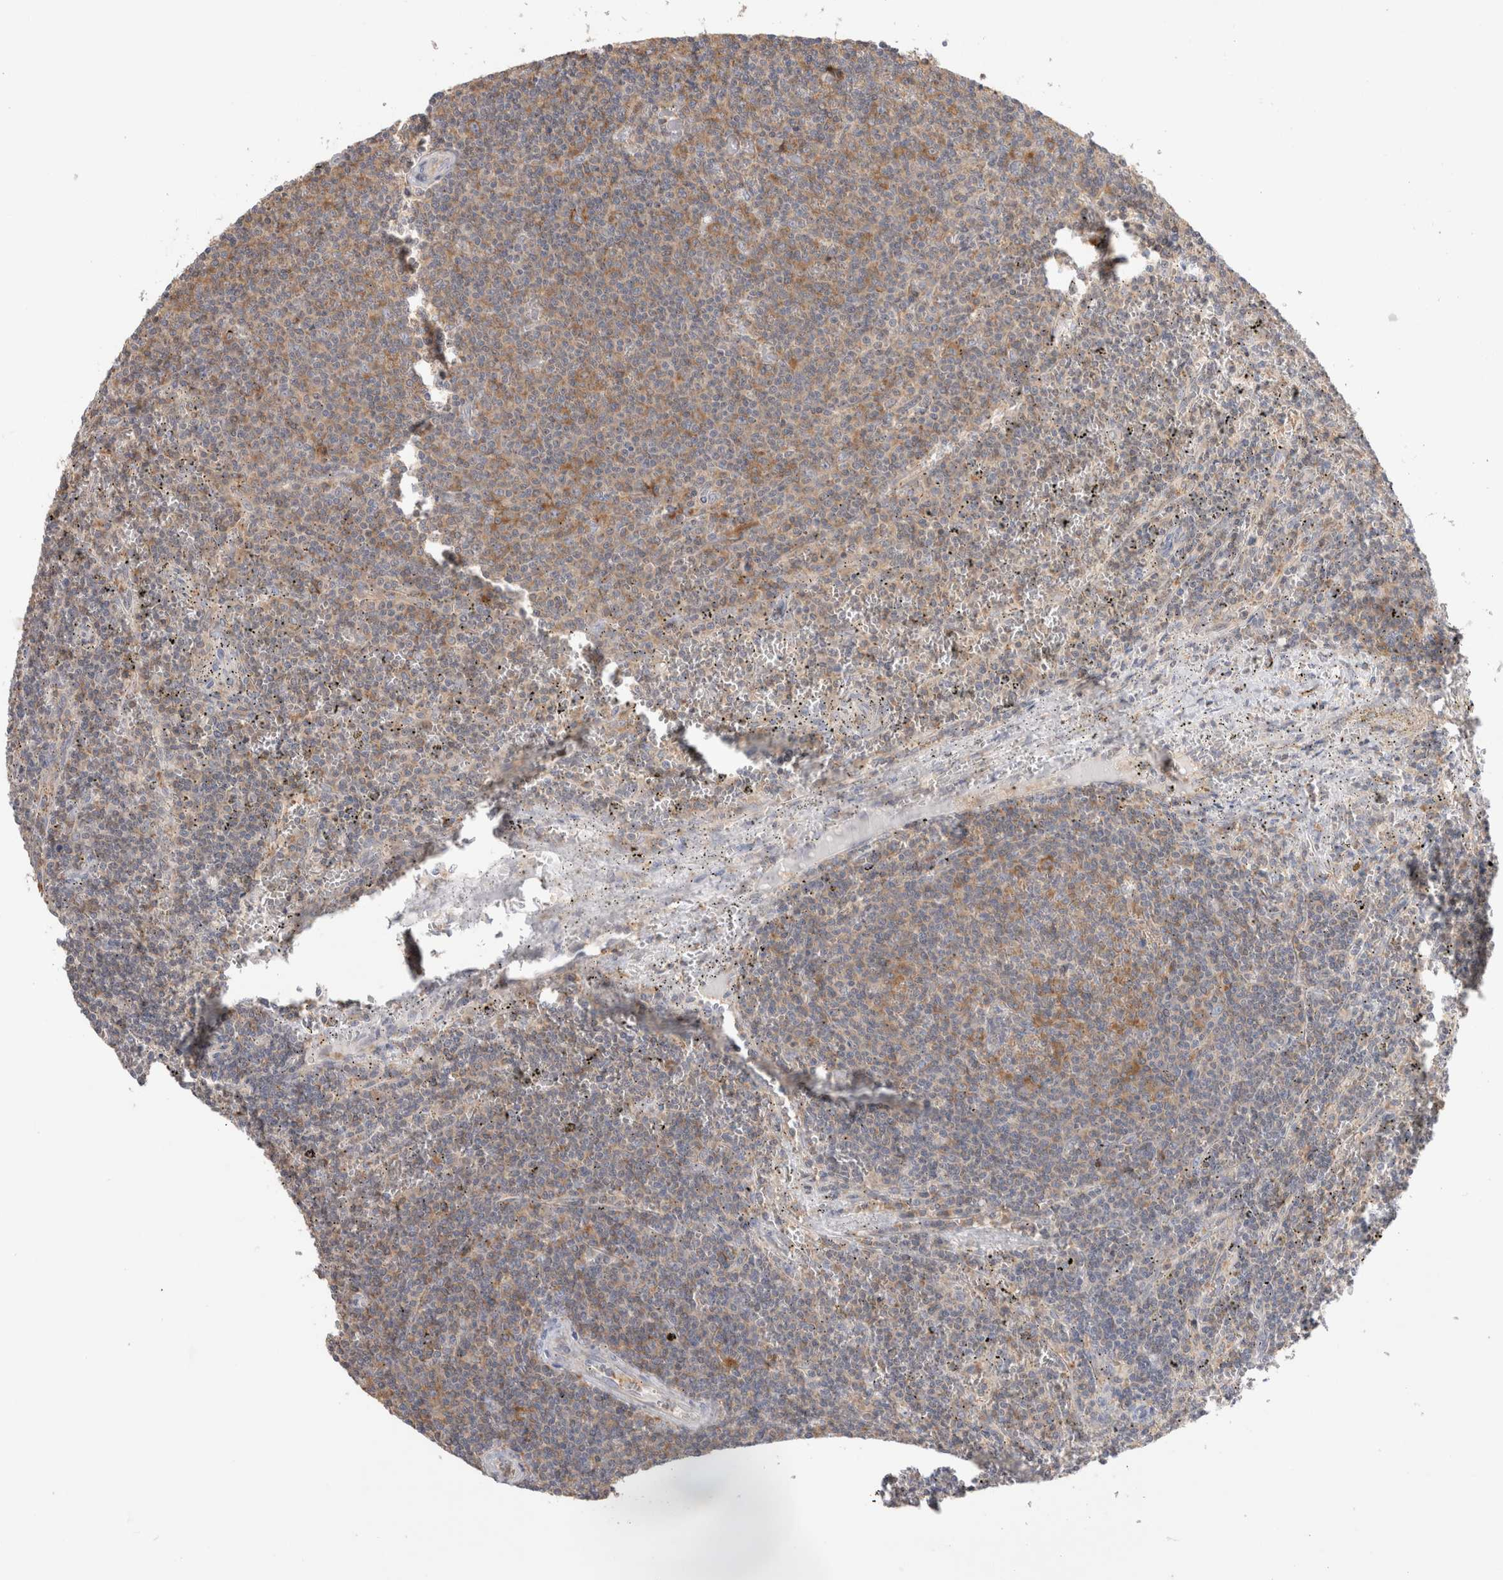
{"staining": {"intensity": "moderate", "quantity": "25%-75%", "location": "cytoplasmic/membranous"}, "tissue": "lymphoma", "cell_type": "Tumor cells", "image_type": "cancer", "snomed": [{"axis": "morphology", "description": "Malignant lymphoma, non-Hodgkin's type, Low grade"}, {"axis": "topography", "description": "Spleen"}], "caption": "Brown immunohistochemical staining in human lymphoma shows moderate cytoplasmic/membranous staining in approximately 25%-75% of tumor cells.", "gene": "ZNF23", "patient": {"sex": "female", "age": 50}}